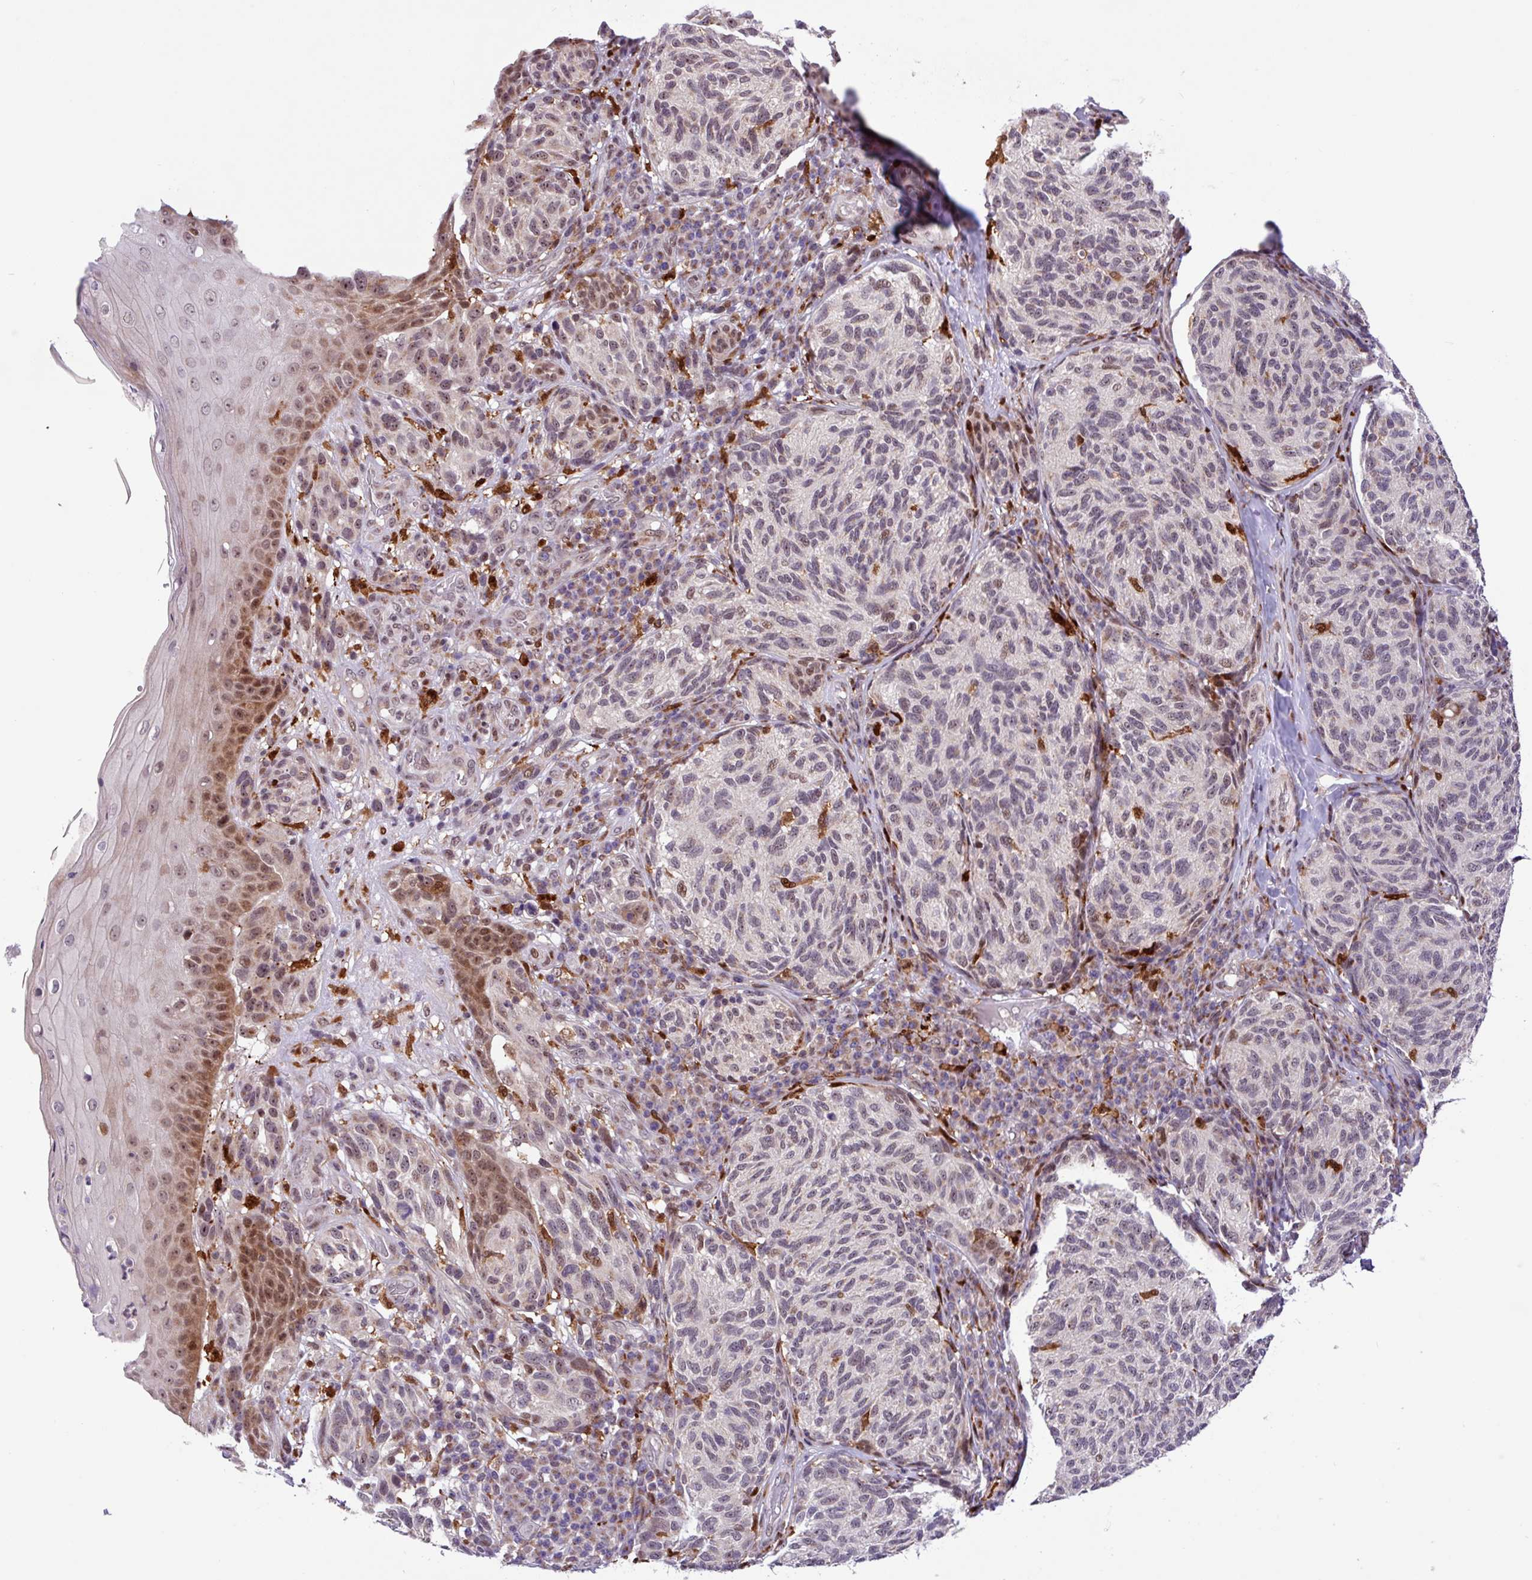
{"staining": {"intensity": "weak", "quantity": "<25%", "location": "nuclear"}, "tissue": "melanoma", "cell_type": "Tumor cells", "image_type": "cancer", "snomed": [{"axis": "morphology", "description": "Malignant melanoma, NOS"}, {"axis": "topography", "description": "Skin"}], "caption": "The image exhibits no significant staining in tumor cells of melanoma.", "gene": "BRD3", "patient": {"sex": "female", "age": 73}}